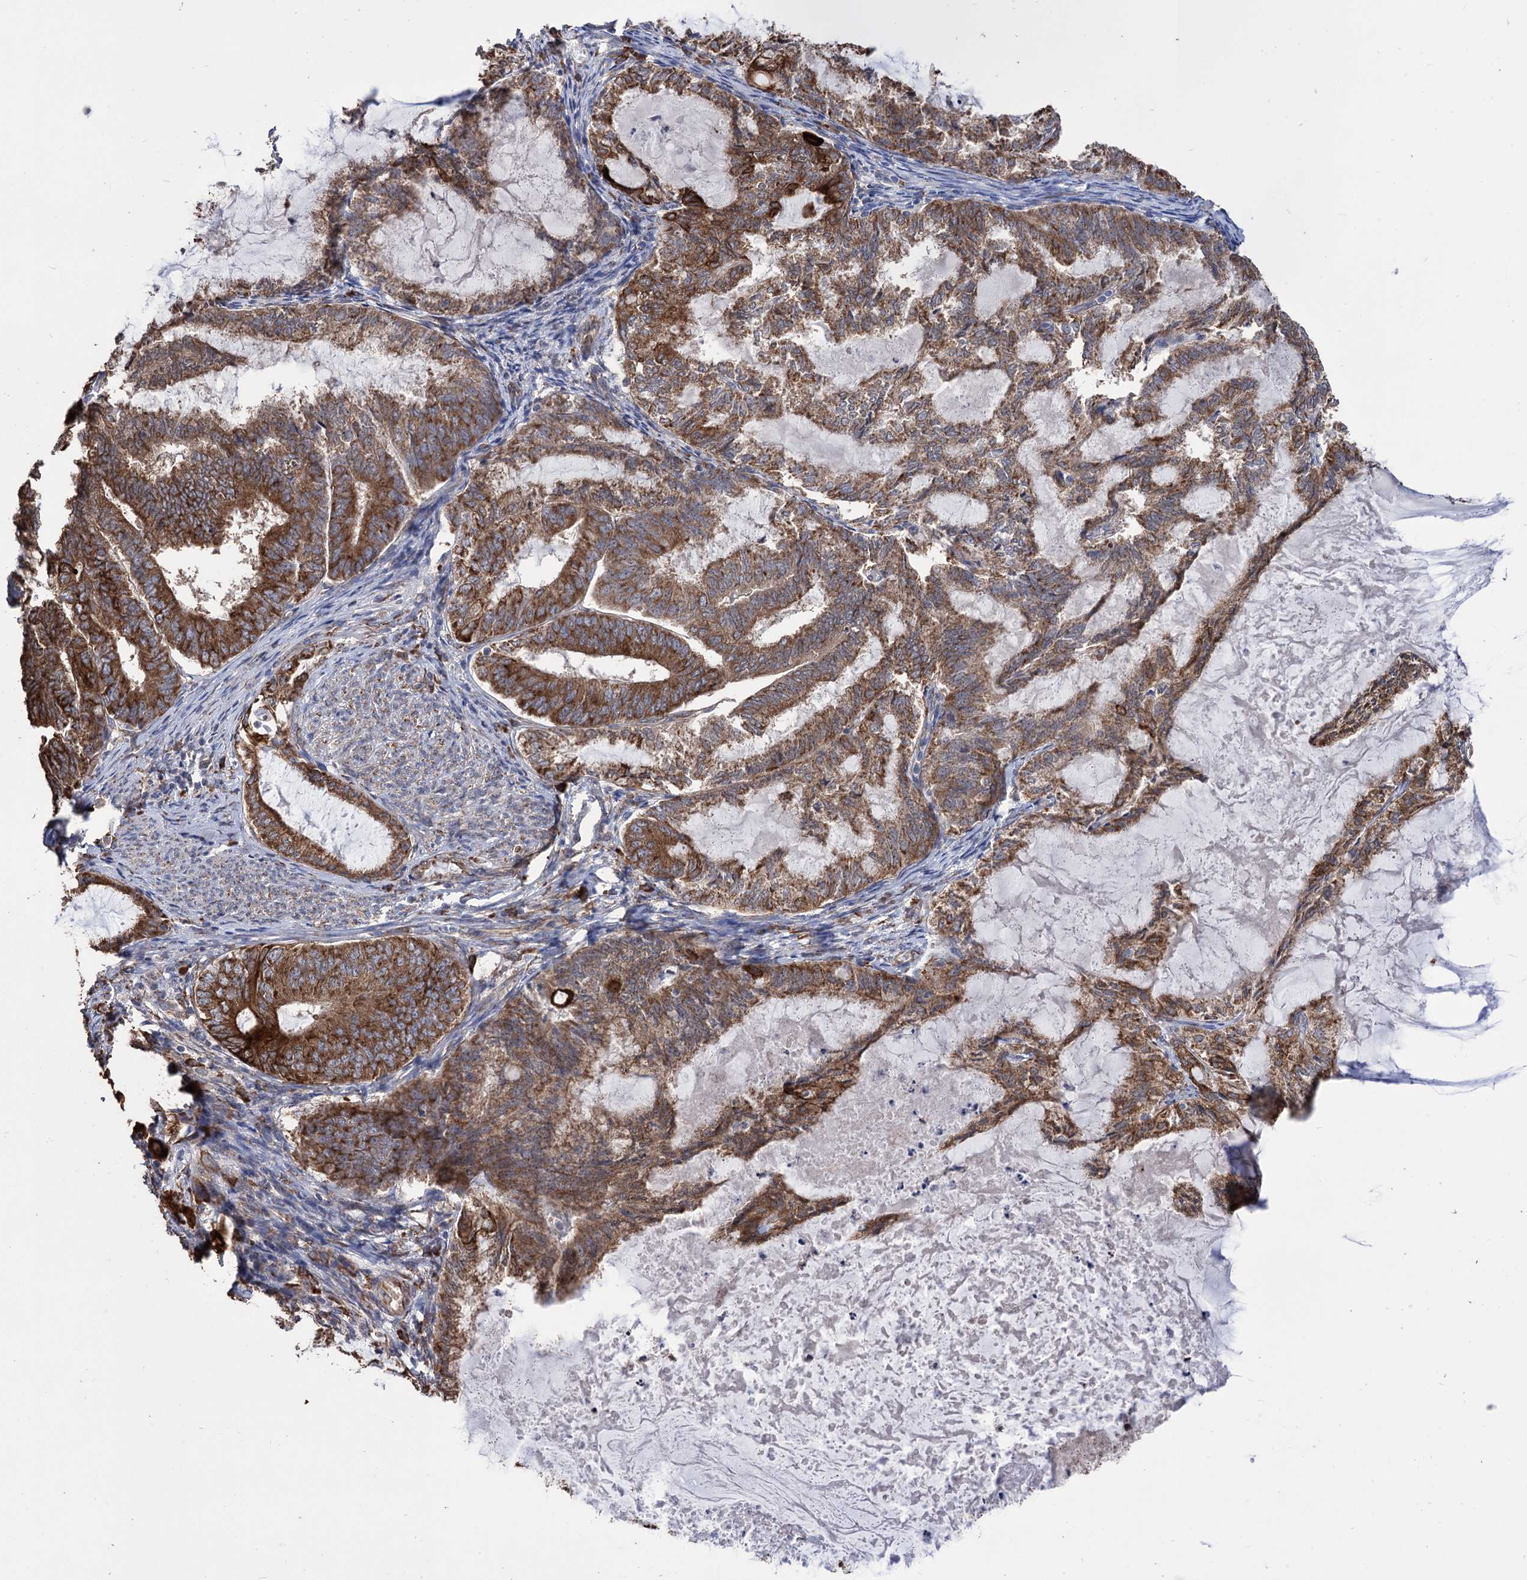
{"staining": {"intensity": "strong", "quantity": ">75%", "location": "cytoplasmic/membranous"}, "tissue": "endometrial cancer", "cell_type": "Tumor cells", "image_type": "cancer", "snomed": [{"axis": "morphology", "description": "Adenocarcinoma, NOS"}, {"axis": "topography", "description": "Endometrium"}], "caption": "Immunohistochemical staining of human endometrial cancer (adenocarcinoma) shows high levels of strong cytoplasmic/membranous expression in about >75% of tumor cells.", "gene": "CDAN1", "patient": {"sex": "female", "age": 86}}